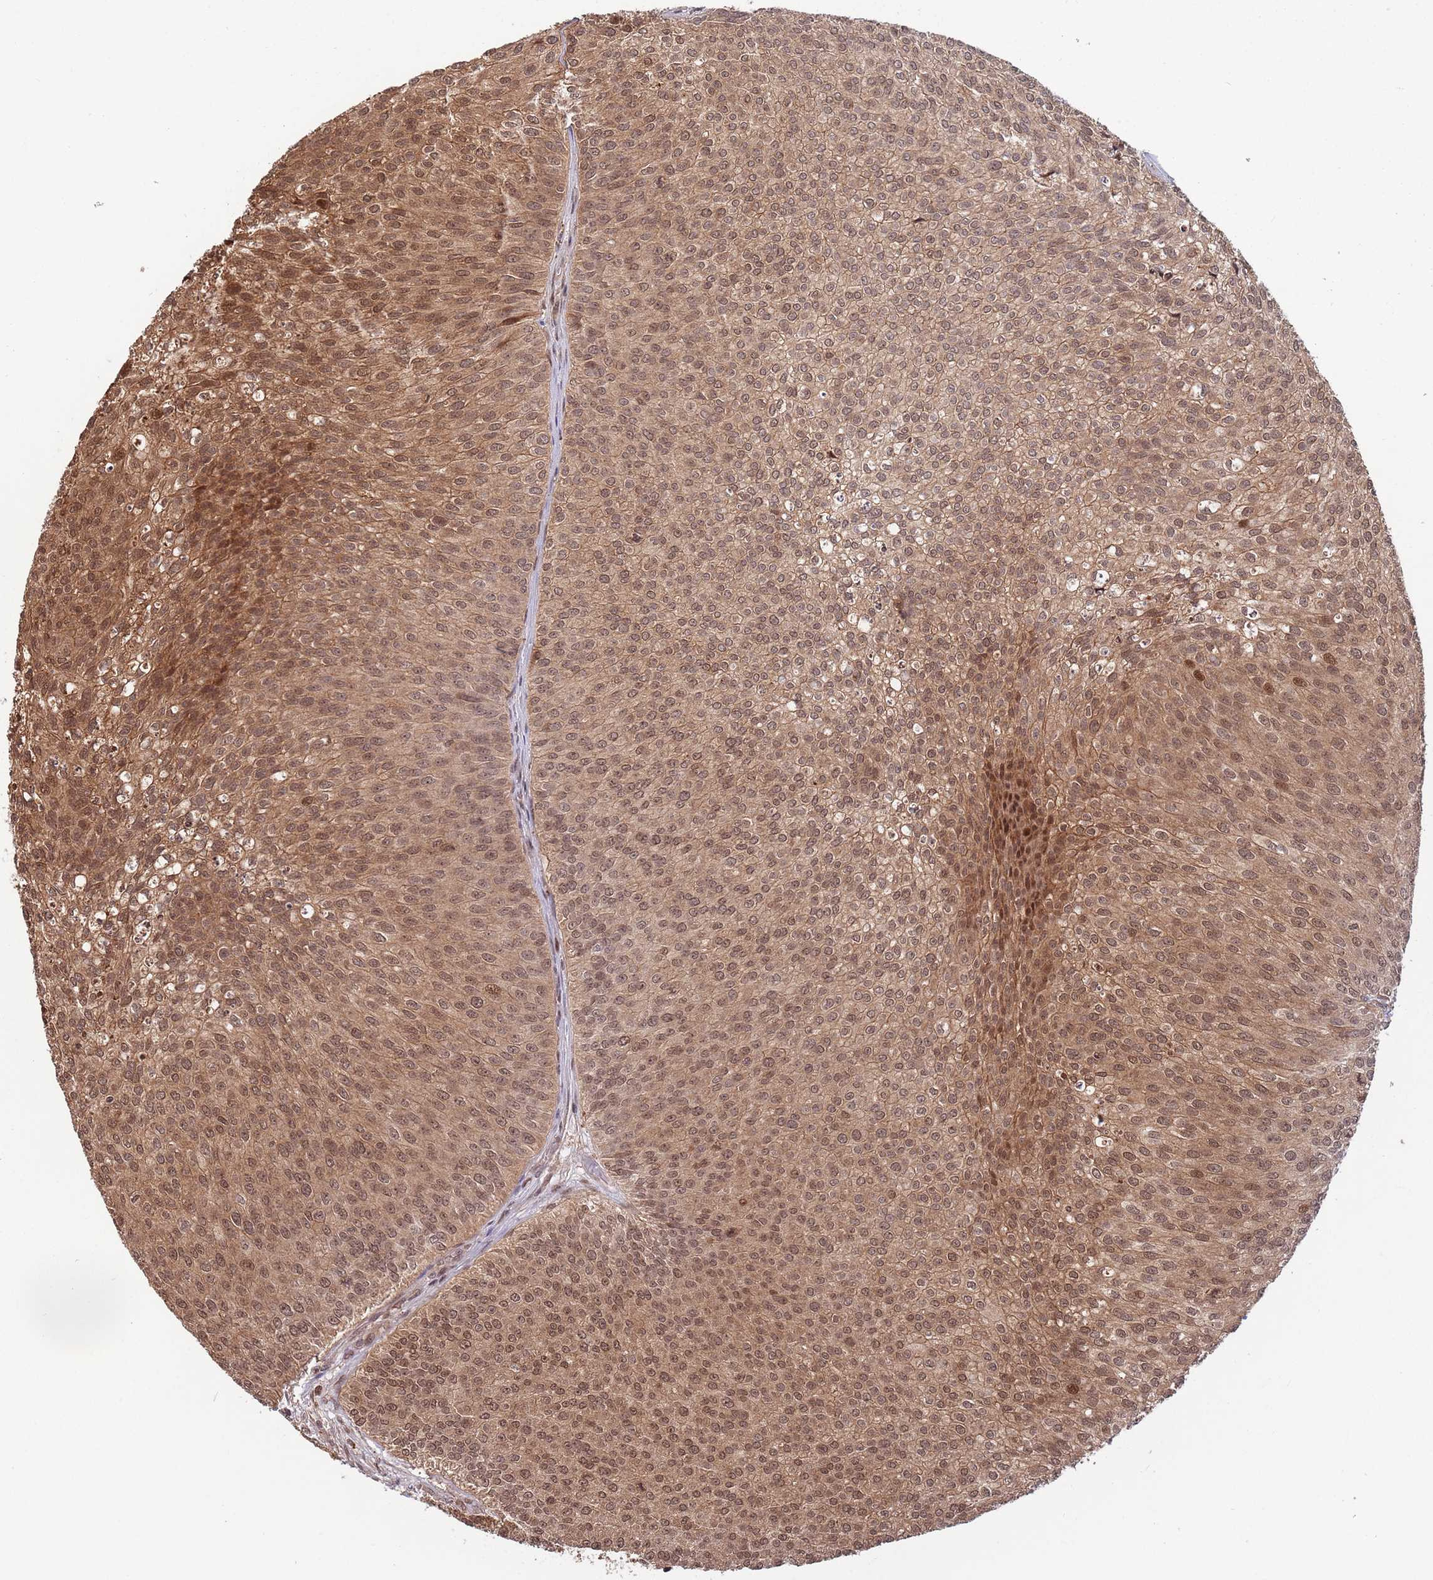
{"staining": {"intensity": "moderate", "quantity": ">75%", "location": "cytoplasmic/membranous,nuclear"}, "tissue": "urothelial cancer", "cell_type": "Tumor cells", "image_type": "cancer", "snomed": [{"axis": "morphology", "description": "Urothelial carcinoma, Low grade"}, {"axis": "topography", "description": "Urinary bladder"}], "caption": "An IHC histopathology image of neoplastic tissue is shown. Protein staining in brown labels moderate cytoplasmic/membranous and nuclear positivity in low-grade urothelial carcinoma within tumor cells.", "gene": "SALL1", "patient": {"sex": "male", "age": 84}}